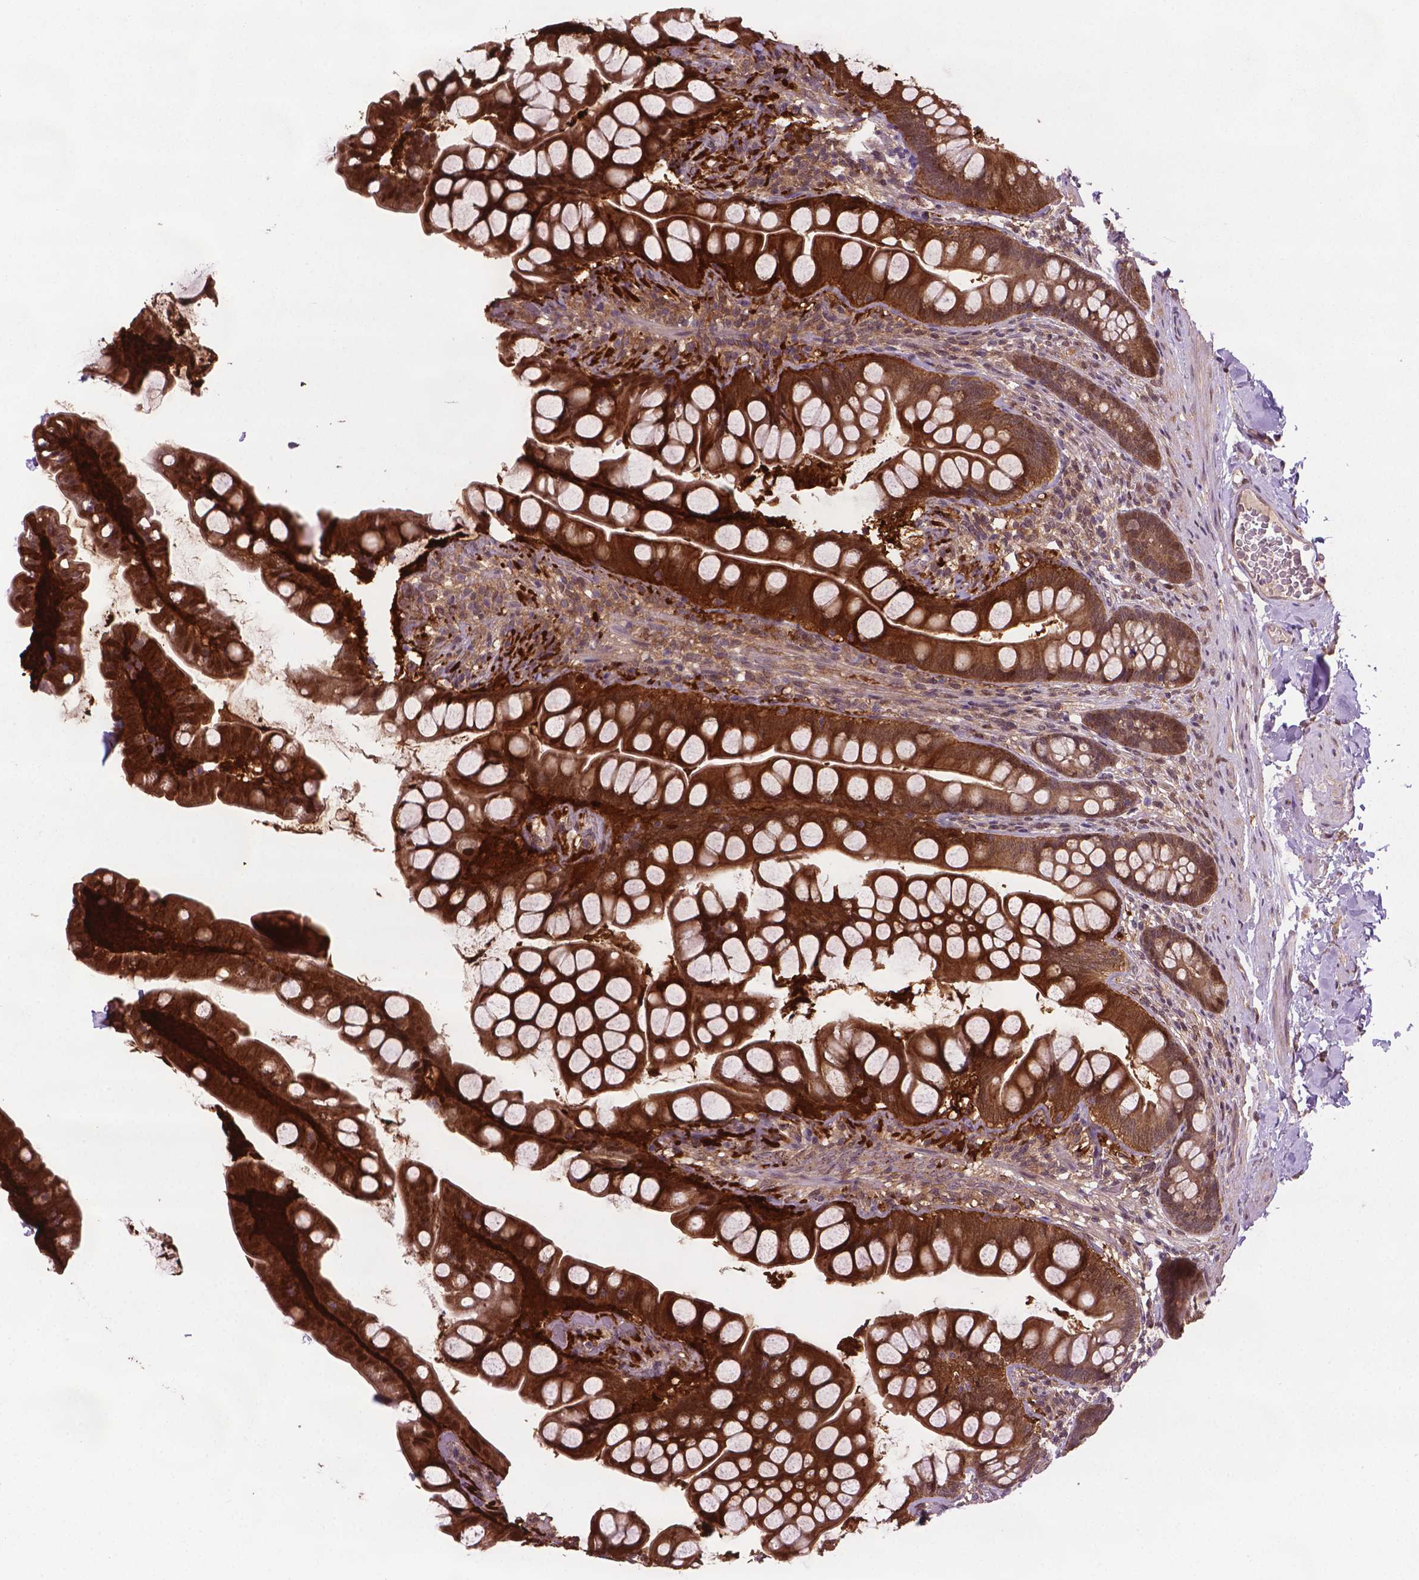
{"staining": {"intensity": "moderate", "quantity": ">75%", "location": "cytoplasmic/membranous,nuclear"}, "tissue": "small intestine", "cell_type": "Glandular cells", "image_type": "normal", "snomed": [{"axis": "morphology", "description": "Normal tissue, NOS"}, {"axis": "topography", "description": "Small intestine"}], "caption": "This photomicrograph exhibits immunohistochemistry staining of benign human small intestine, with medium moderate cytoplasmic/membranous,nuclear staining in approximately >75% of glandular cells.", "gene": "PLIN3", "patient": {"sex": "male", "age": 70}}